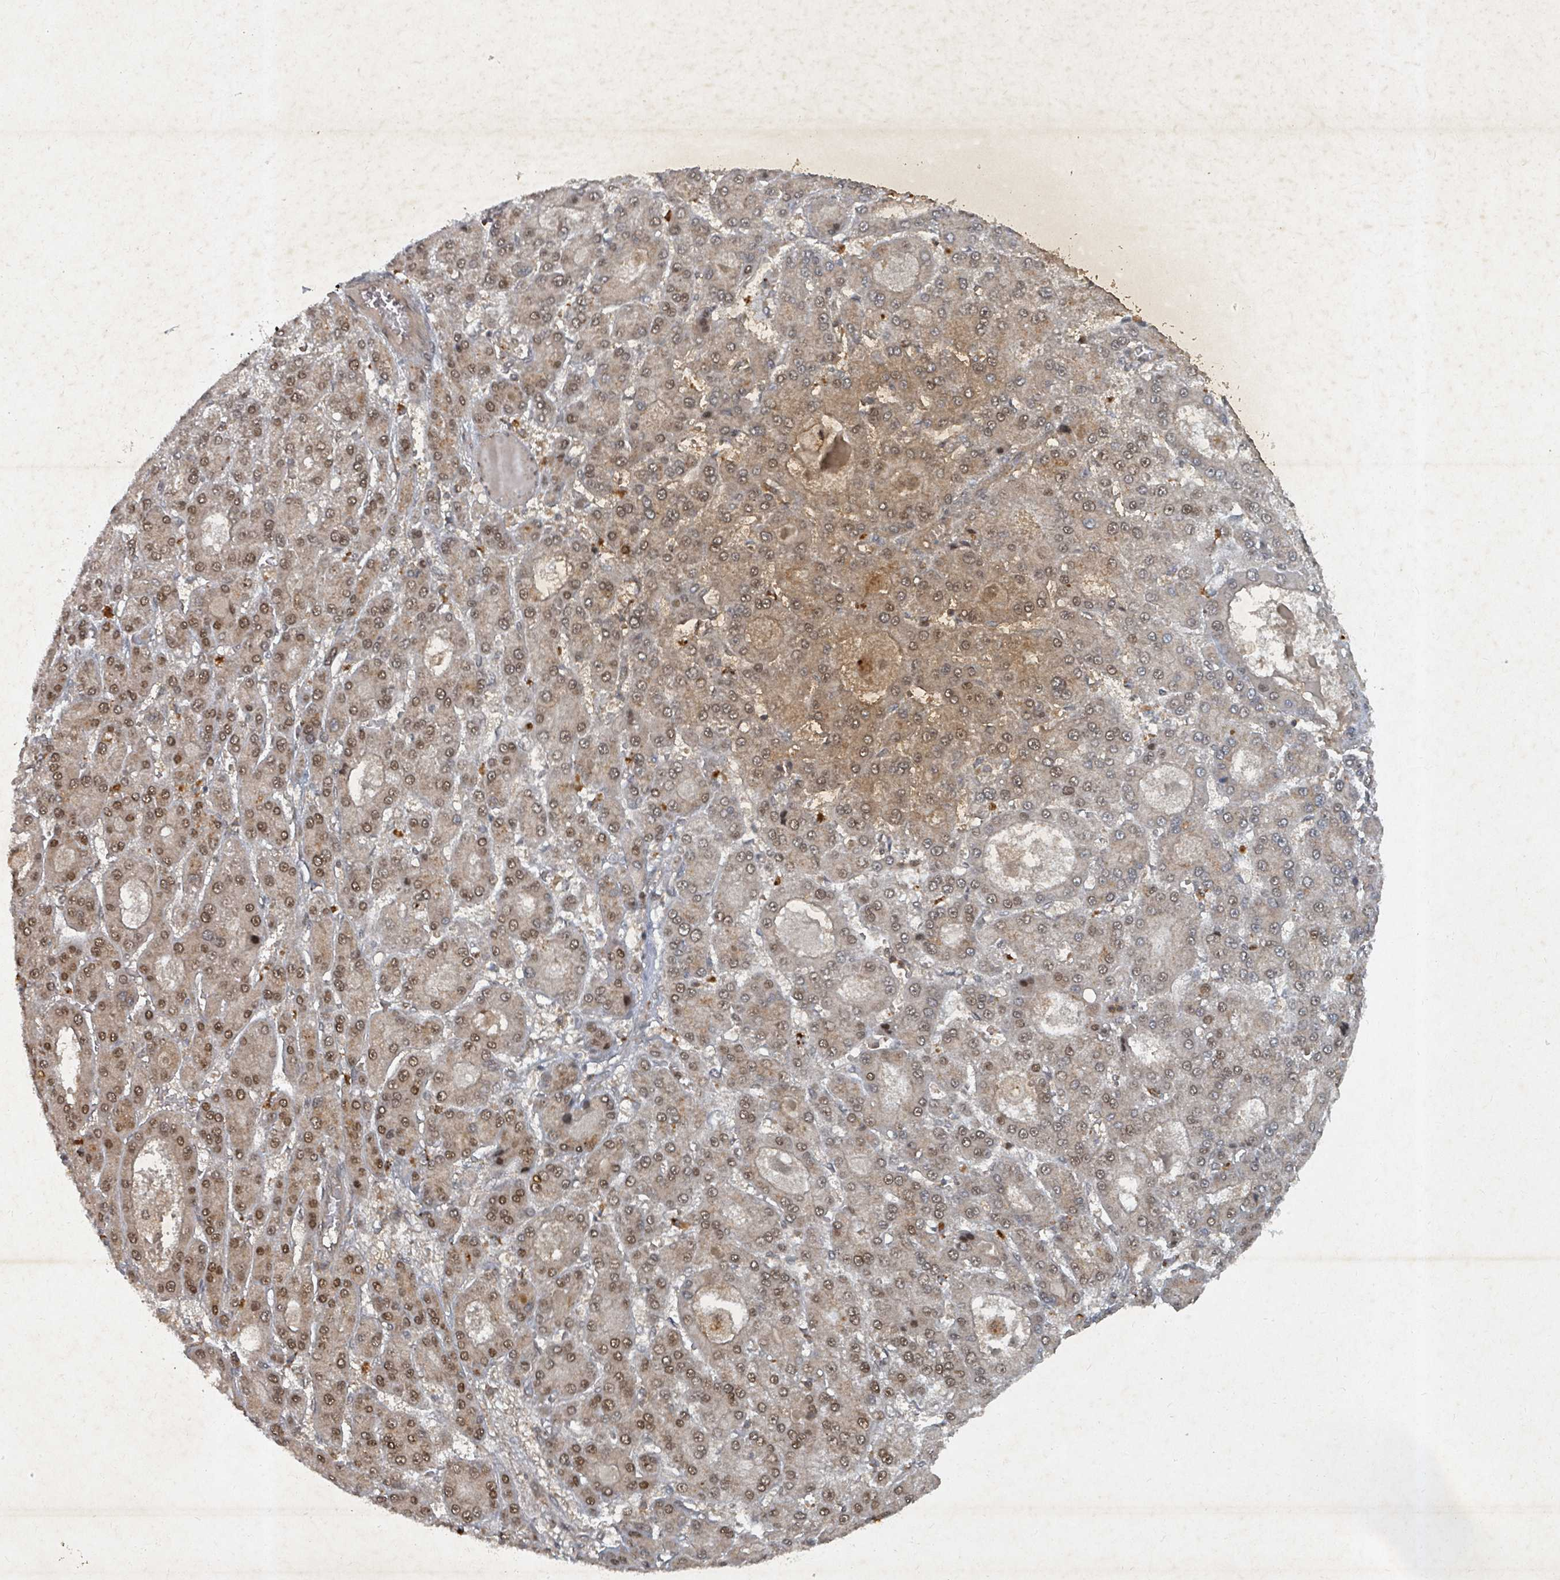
{"staining": {"intensity": "moderate", "quantity": "25%-75%", "location": "nuclear"}, "tissue": "liver cancer", "cell_type": "Tumor cells", "image_type": "cancer", "snomed": [{"axis": "morphology", "description": "Carcinoma, Hepatocellular, NOS"}, {"axis": "topography", "description": "Liver"}], "caption": "A micrograph showing moderate nuclear expression in approximately 25%-75% of tumor cells in liver cancer (hepatocellular carcinoma), as visualized by brown immunohistochemical staining.", "gene": "KDM4E", "patient": {"sex": "male", "age": 70}}